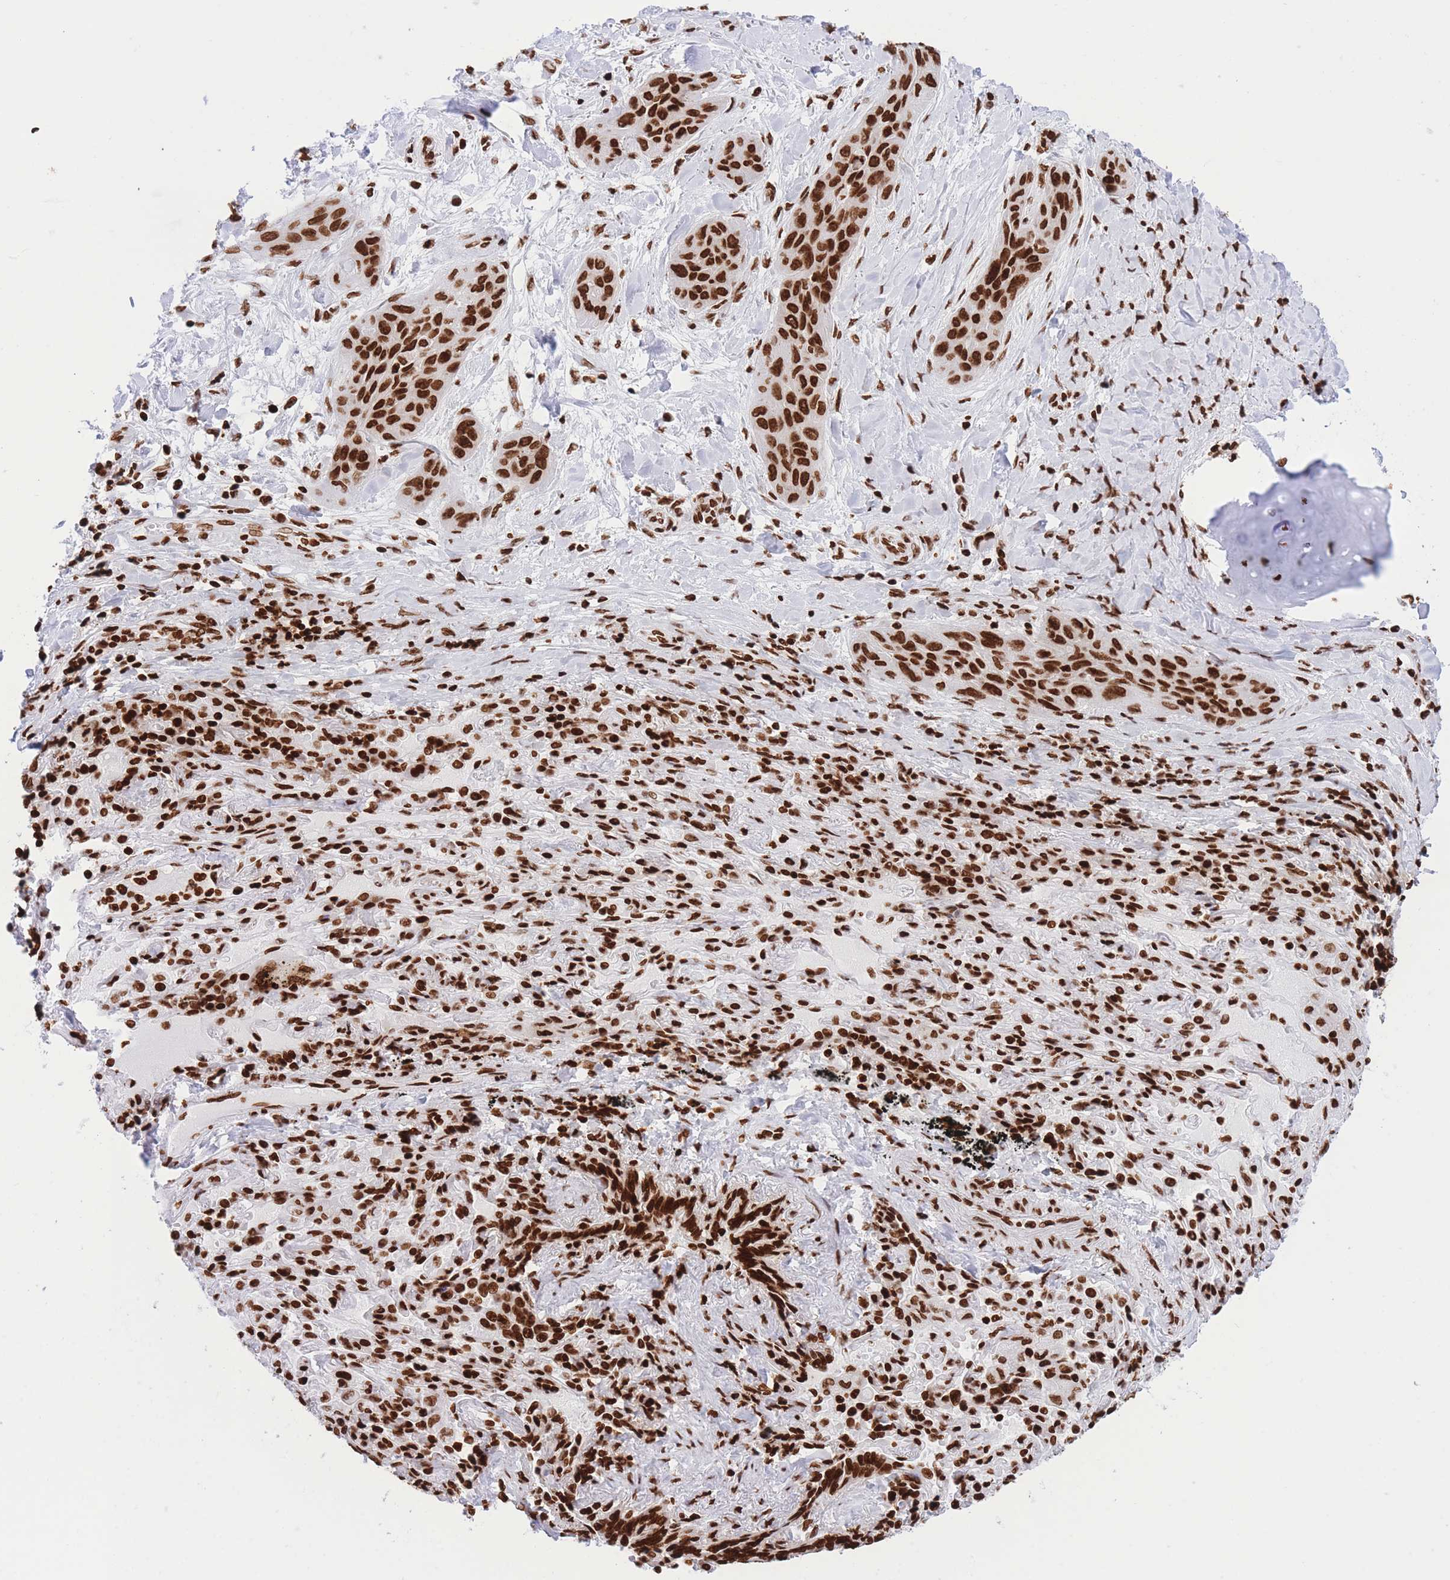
{"staining": {"intensity": "strong", "quantity": ">75%", "location": "nuclear"}, "tissue": "lung cancer", "cell_type": "Tumor cells", "image_type": "cancer", "snomed": [{"axis": "morphology", "description": "Squamous cell carcinoma, NOS"}, {"axis": "topography", "description": "Lung"}], "caption": "High-power microscopy captured an IHC histopathology image of lung cancer (squamous cell carcinoma), revealing strong nuclear positivity in approximately >75% of tumor cells. (DAB IHC, brown staining for protein, blue staining for nuclei).", "gene": "H2BC11", "patient": {"sex": "female", "age": 70}}